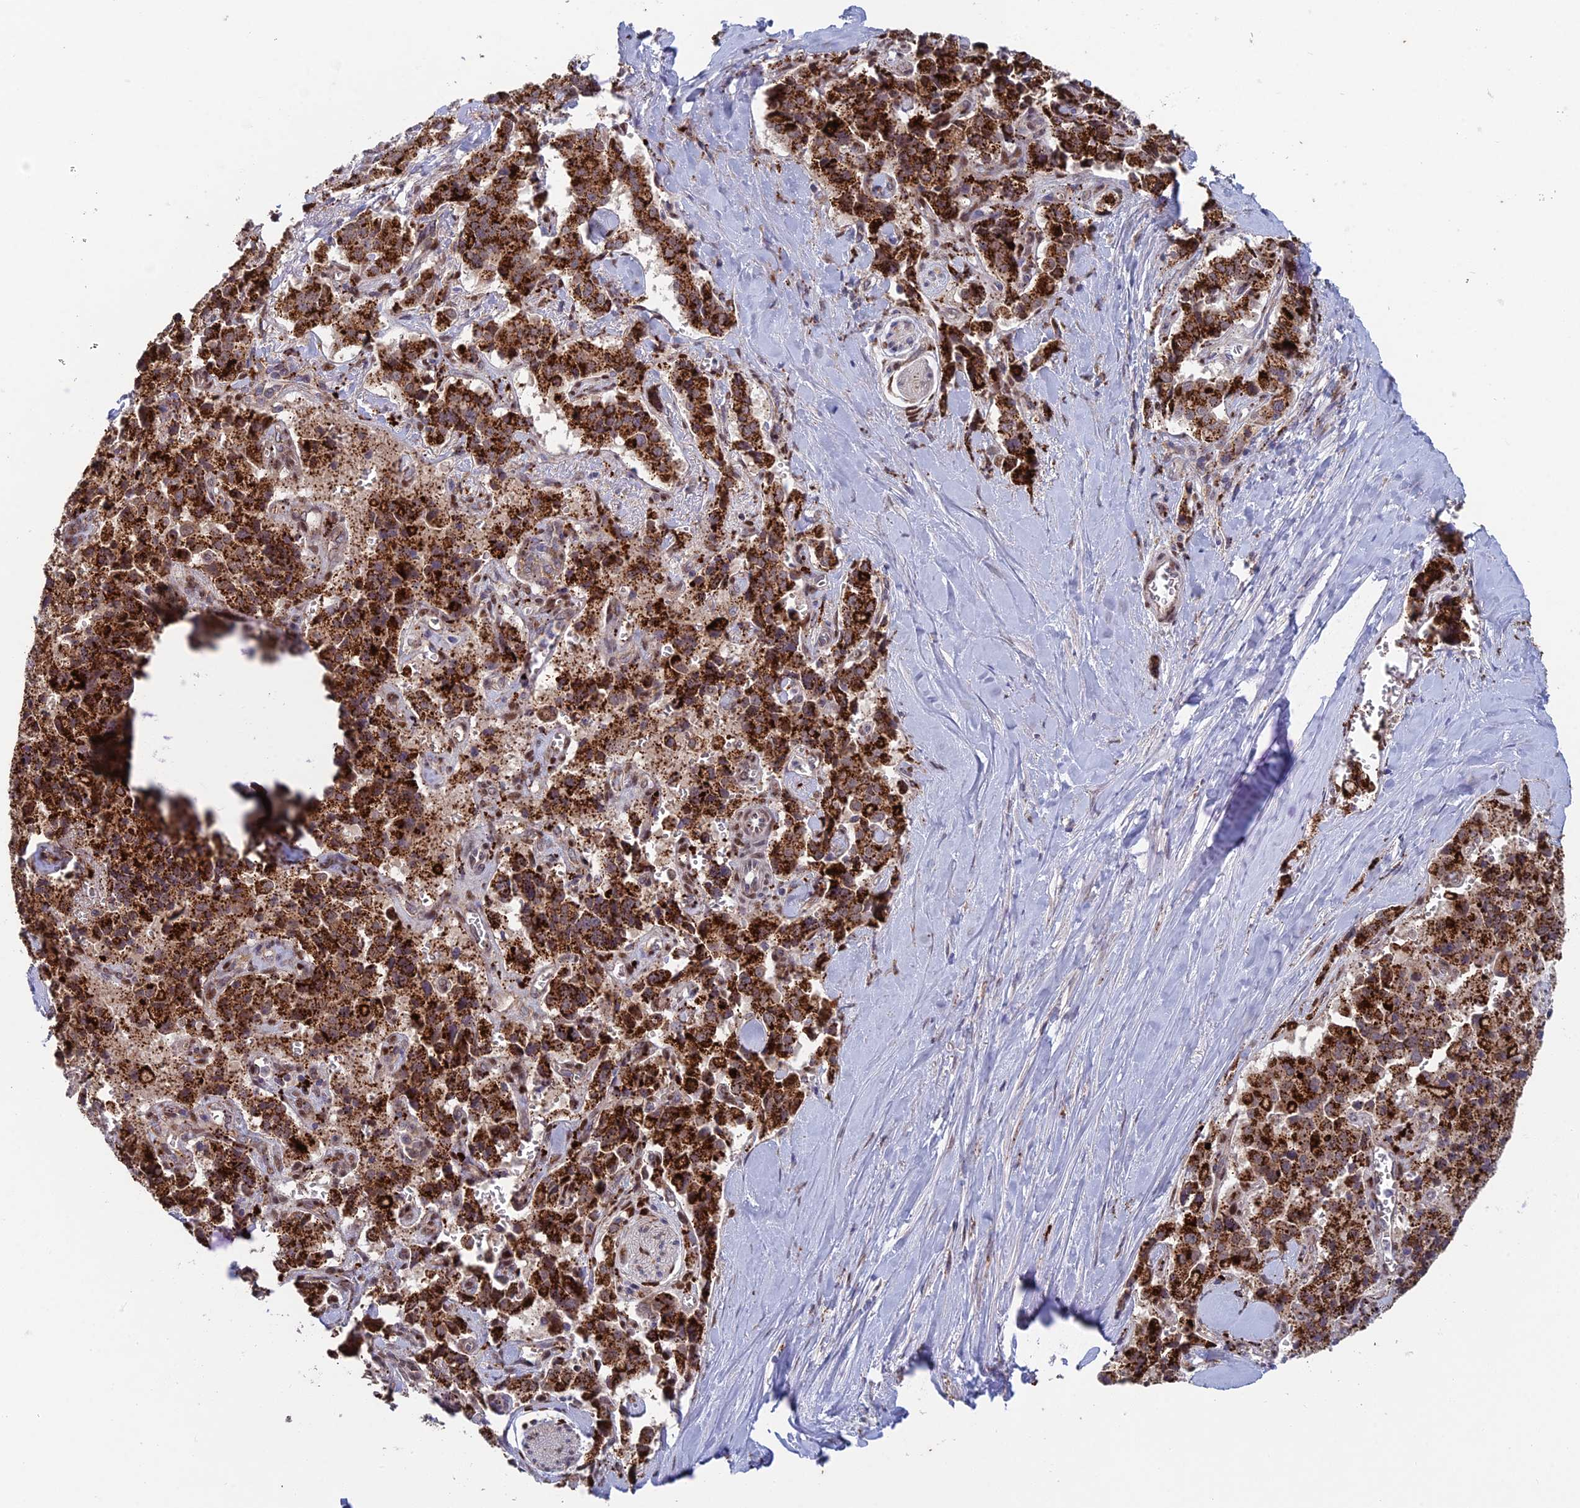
{"staining": {"intensity": "strong", "quantity": ">75%", "location": "cytoplasmic/membranous"}, "tissue": "pancreatic cancer", "cell_type": "Tumor cells", "image_type": "cancer", "snomed": [{"axis": "morphology", "description": "Adenocarcinoma, NOS"}, {"axis": "topography", "description": "Pancreas"}], "caption": "This is an image of IHC staining of adenocarcinoma (pancreatic), which shows strong positivity in the cytoplasmic/membranous of tumor cells.", "gene": "FOXS1", "patient": {"sex": "male", "age": 65}}